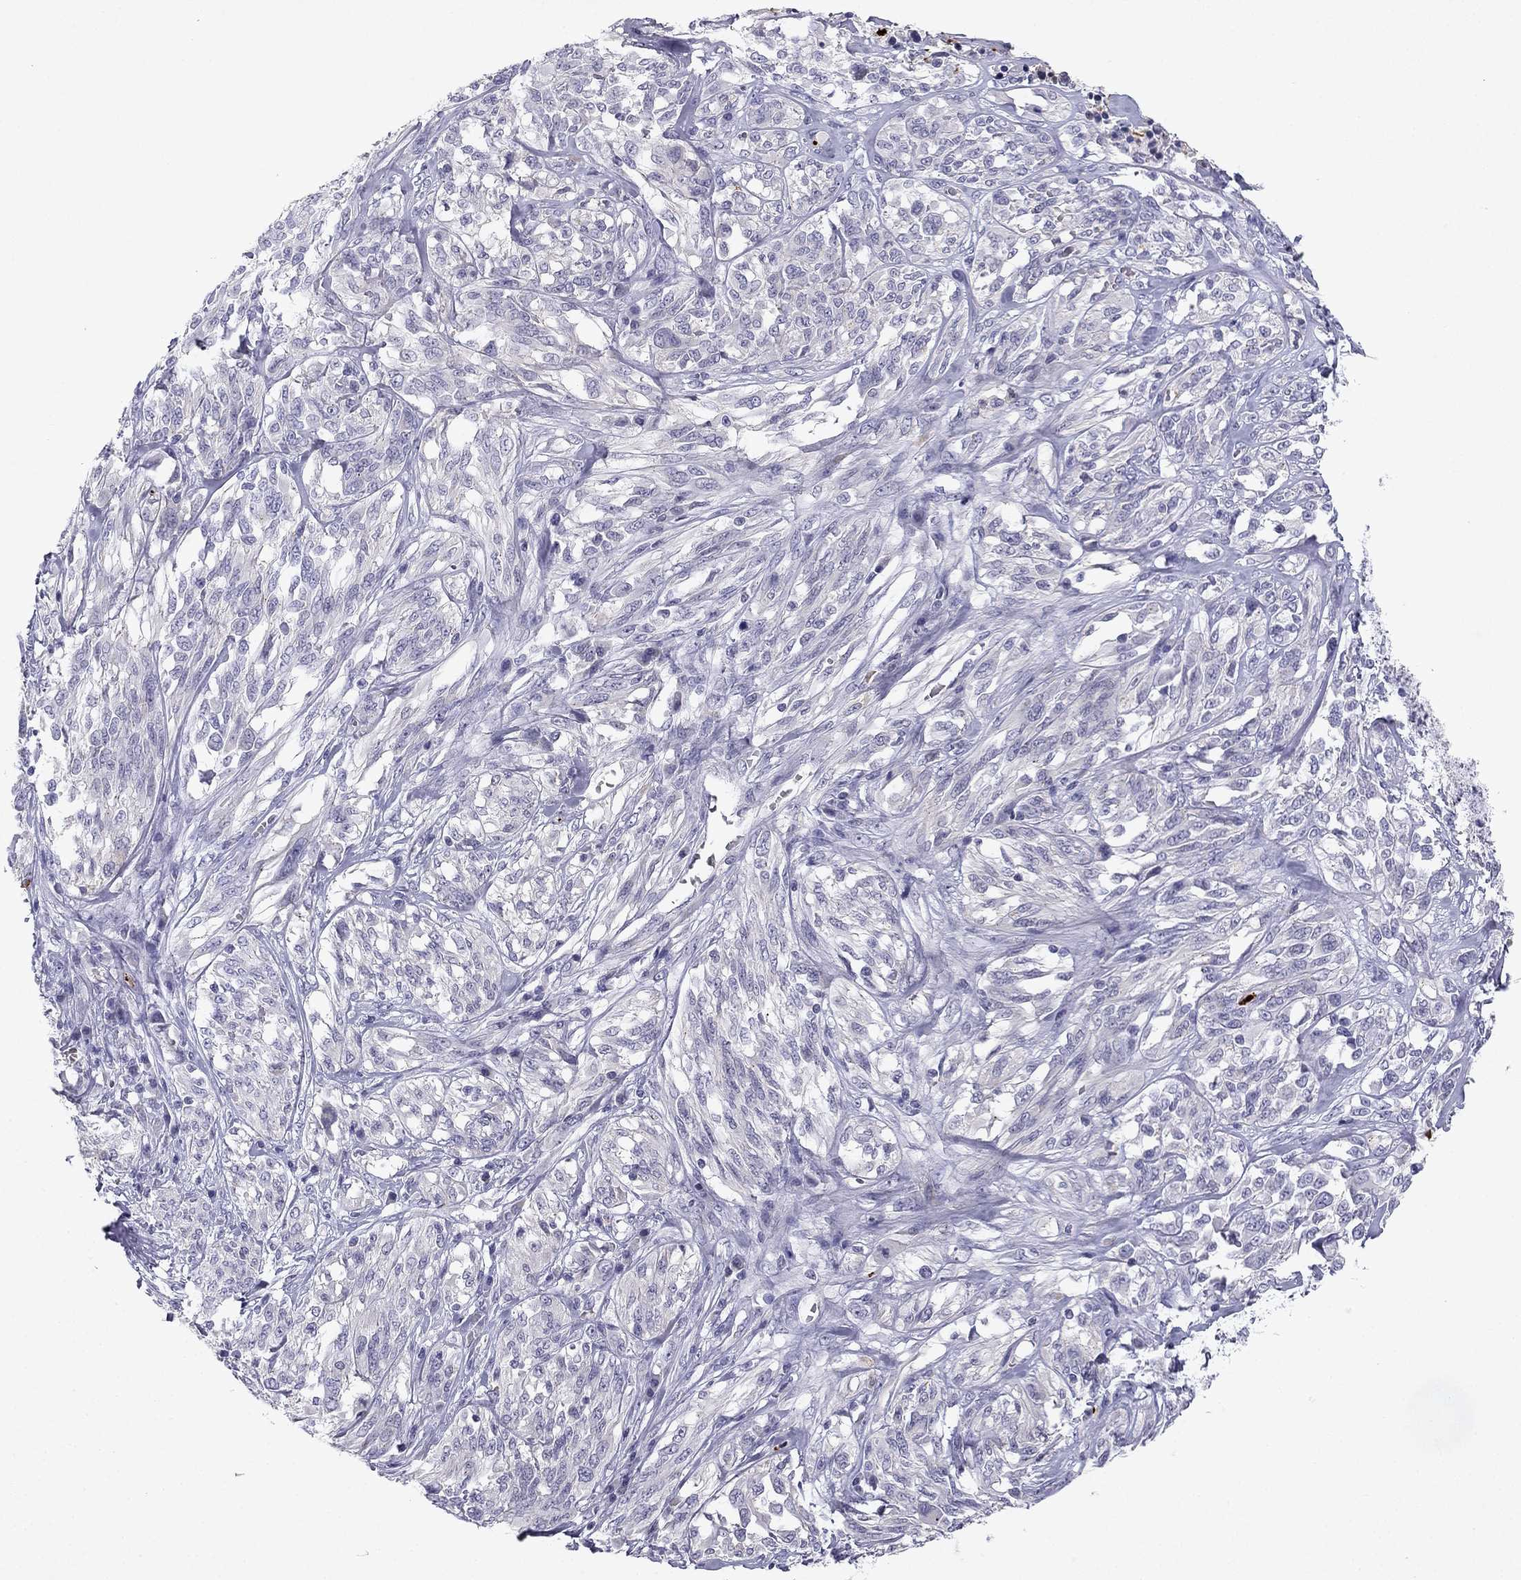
{"staining": {"intensity": "negative", "quantity": "none", "location": "none"}, "tissue": "melanoma", "cell_type": "Tumor cells", "image_type": "cancer", "snomed": [{"axis": "morphology", "description": "Malignant melanoma, NOS"}, {"axis": "topography", "description": "Skin"}], "caption": "This photomicrograph is of malignant melanoma stained with immunohistochemistry to label a protein in brown with the nuclei are counter-stained blue. There is no staining in tumor cells.", "gene": "SLC6A4", "patient": {"sex": "female", "age": 91}}